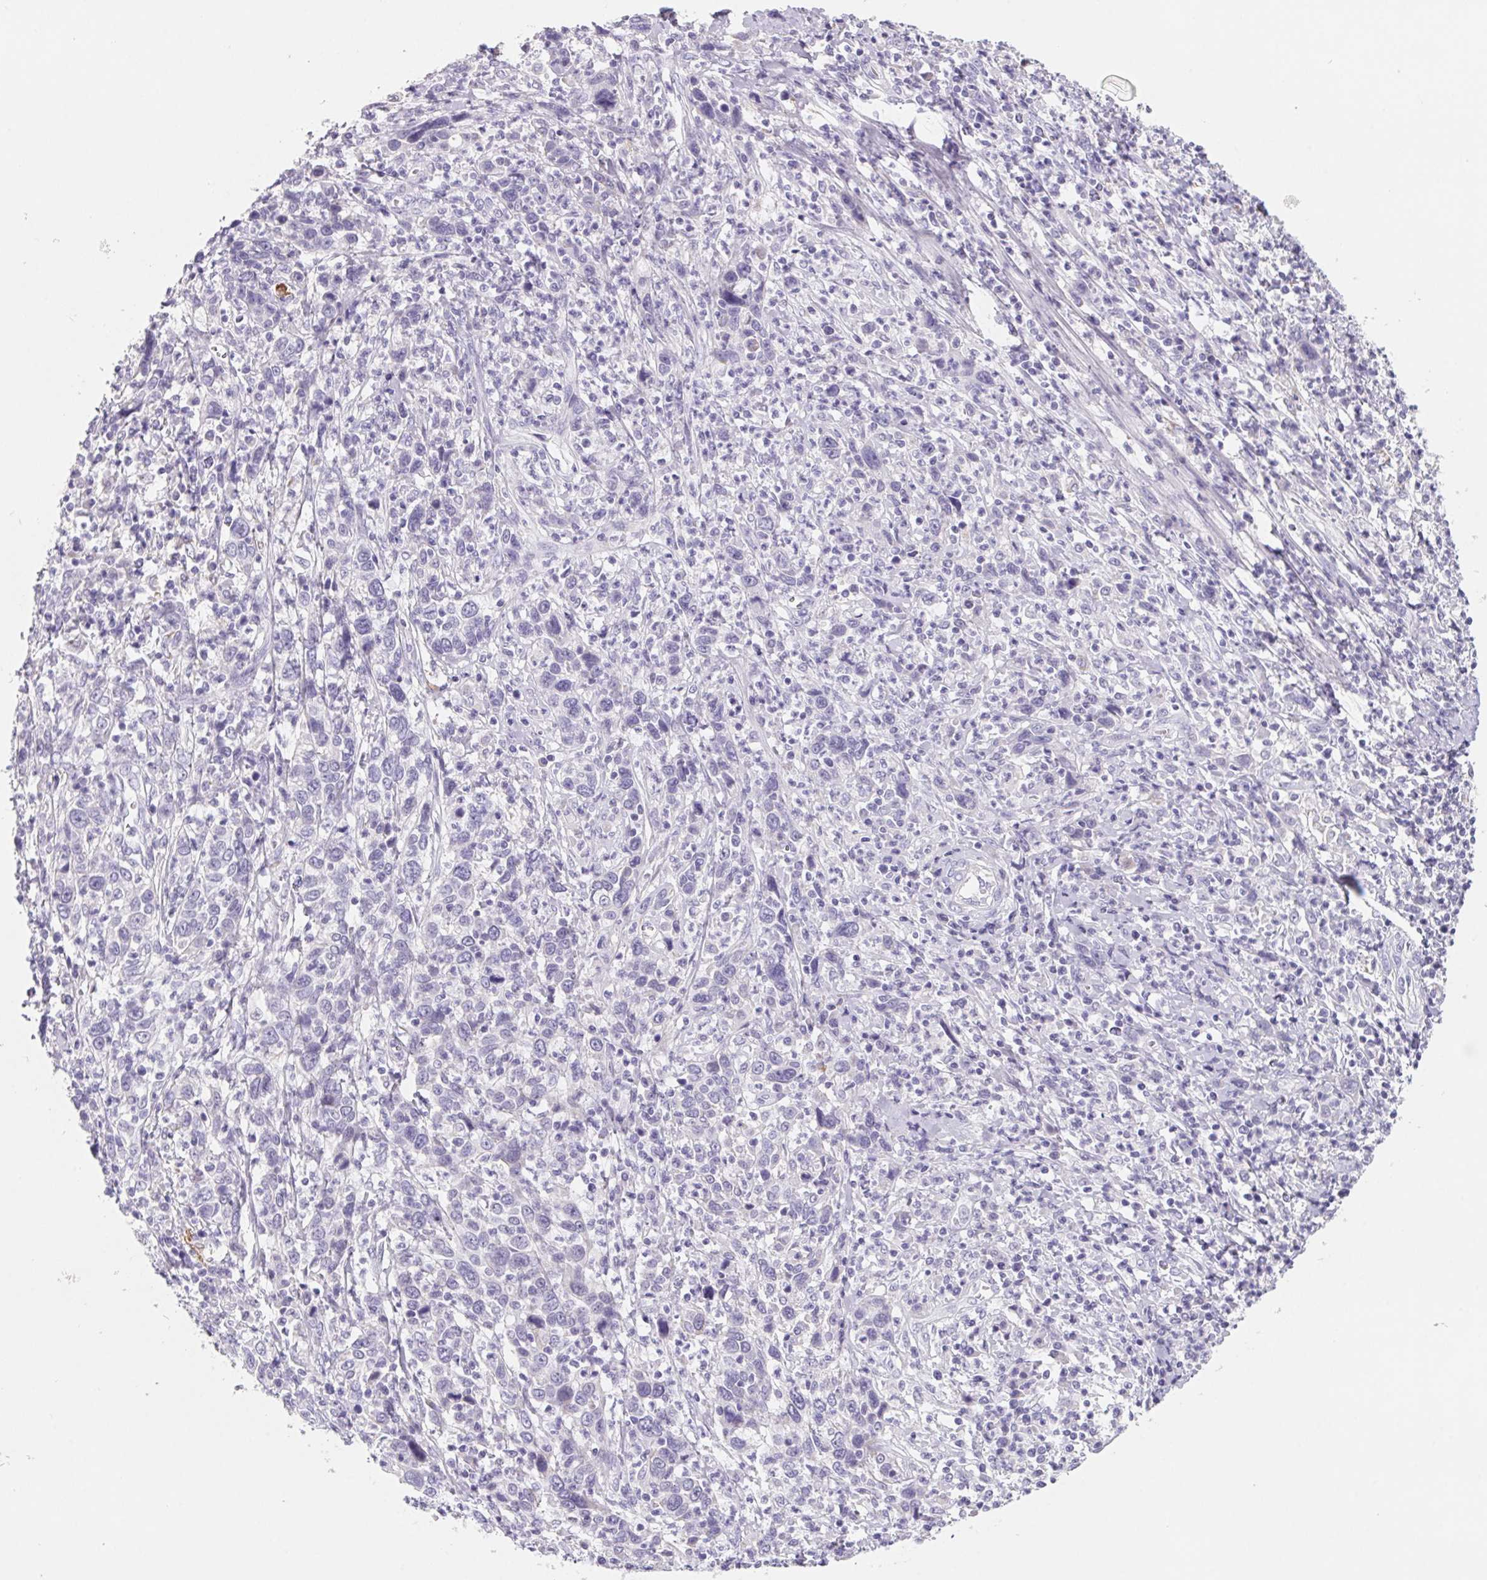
{"staining": {"intensity": "negative", "quantity": "none", "location": "none"}, "tissue": "cervical cancer", "cell_type": "Tumor cells", "image_type": "cancer", "snomed": [{"axis": "morphology", "description": "Squamous cell carcinoma, NOS"}, {"axis": "topography", "description": "Cervix"}], "caption": "Tumor cells show no significant protein staining in cervical squamous cell carcinoma.", "gene": "FDX1", "patient": {"sex": "female", "age": 46}}